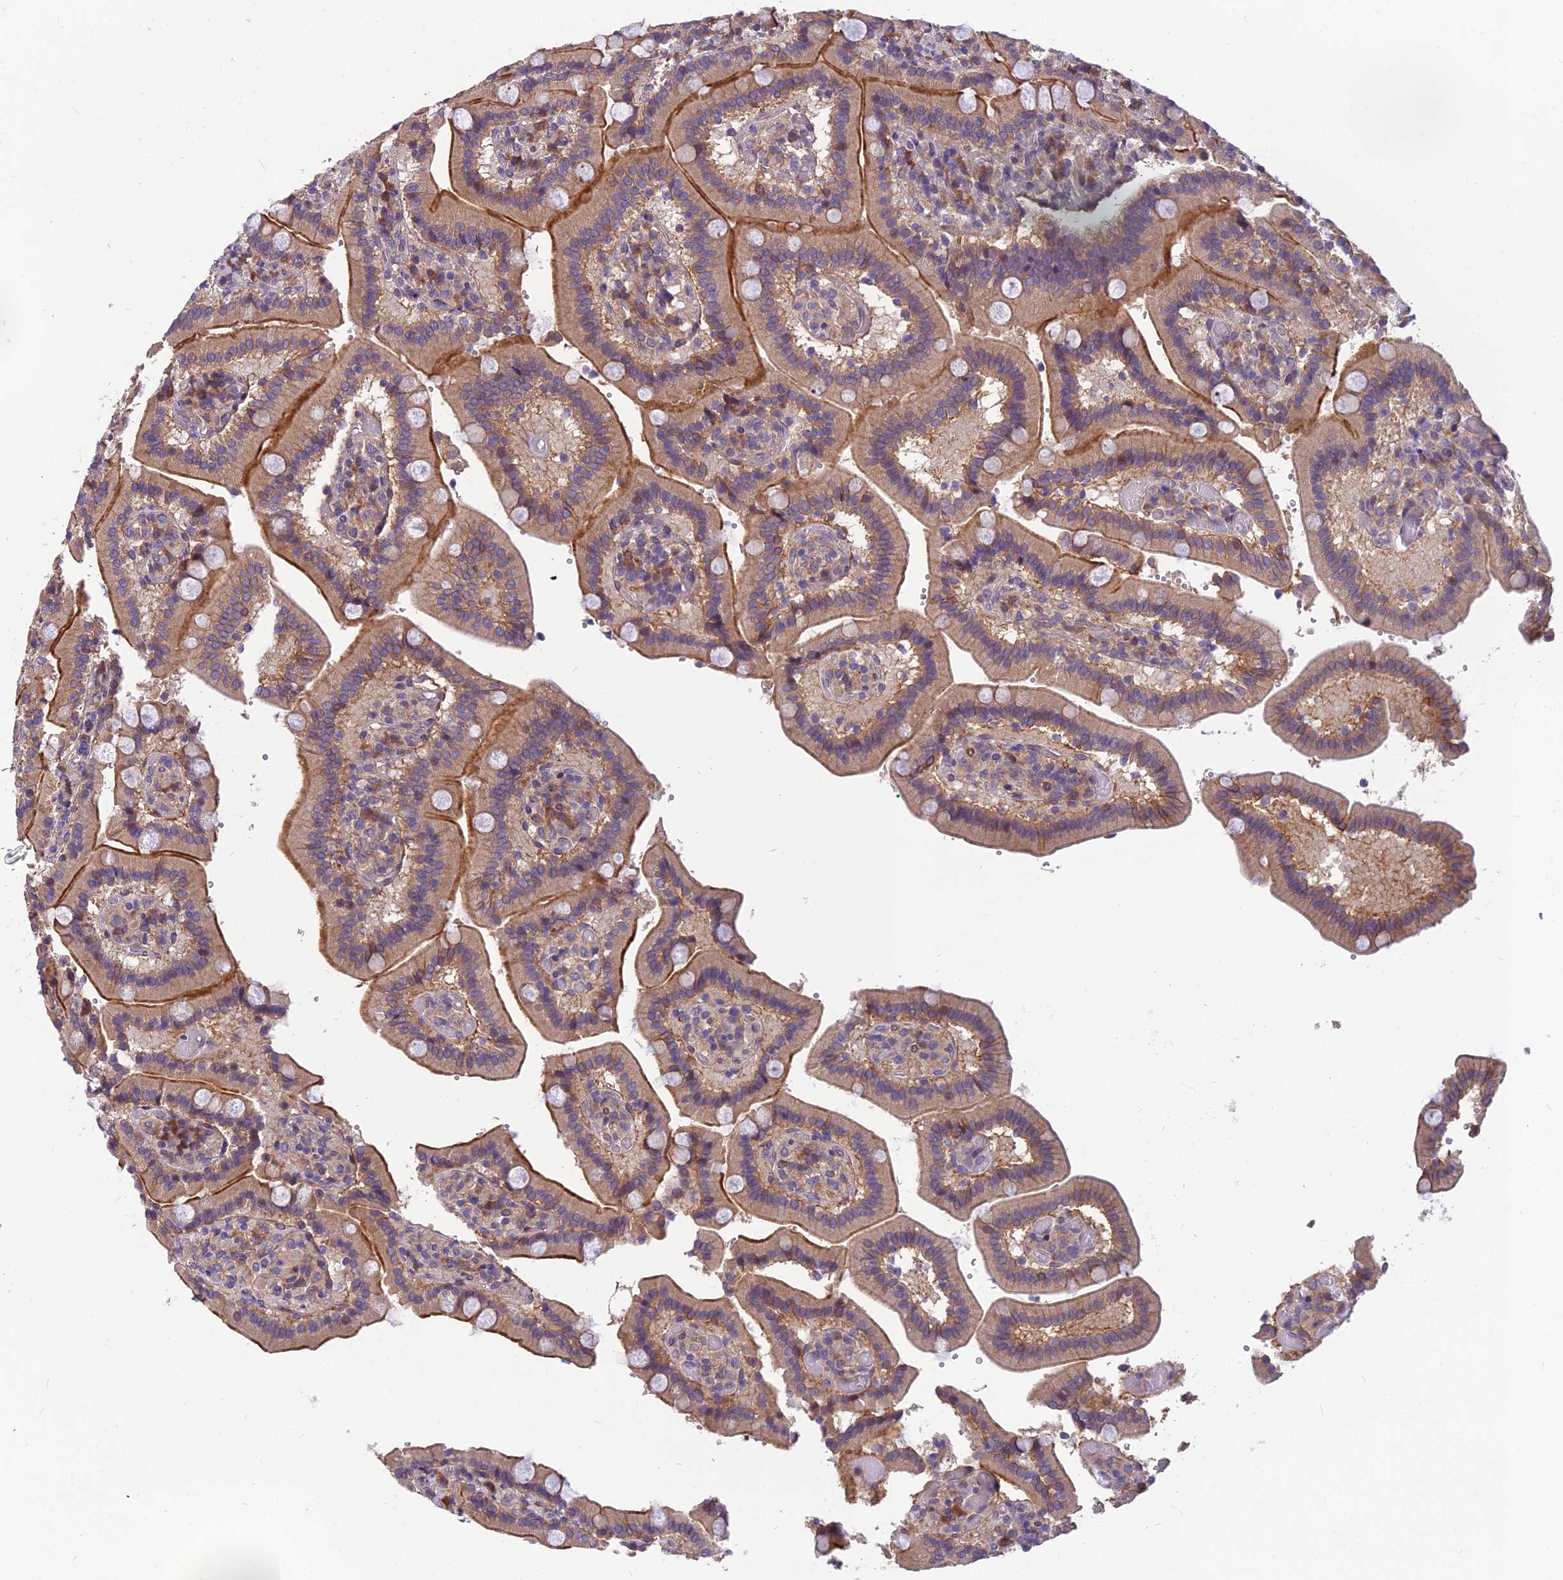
{"staining": {"intensity": "moderate", "quantity": "25%-75%", "location": "cytoplasmic/membranous"}, "tissue": "duodenum", "cell_type": "Glandular cells", "image_type": "normal", "snomed": [{"axis": "morphology", "description": "Normal tissue, NOS"}, {"axis": "topography", "description": "Duodenum"}], "caption": "Immunohistochemical staining of unremarkable duodenum displays medium levels of moderate cytoplasmic/membranous expression in about 25%-75% of glandular cells. The staining was performed using DAB (3,3'-diaminobenzidine), with brown indicating positive protein expression. Nuclei are stained blue with hematoxylin.", "gene": "TSPAN15", "patient": {"sex": "female", "age": 62}}